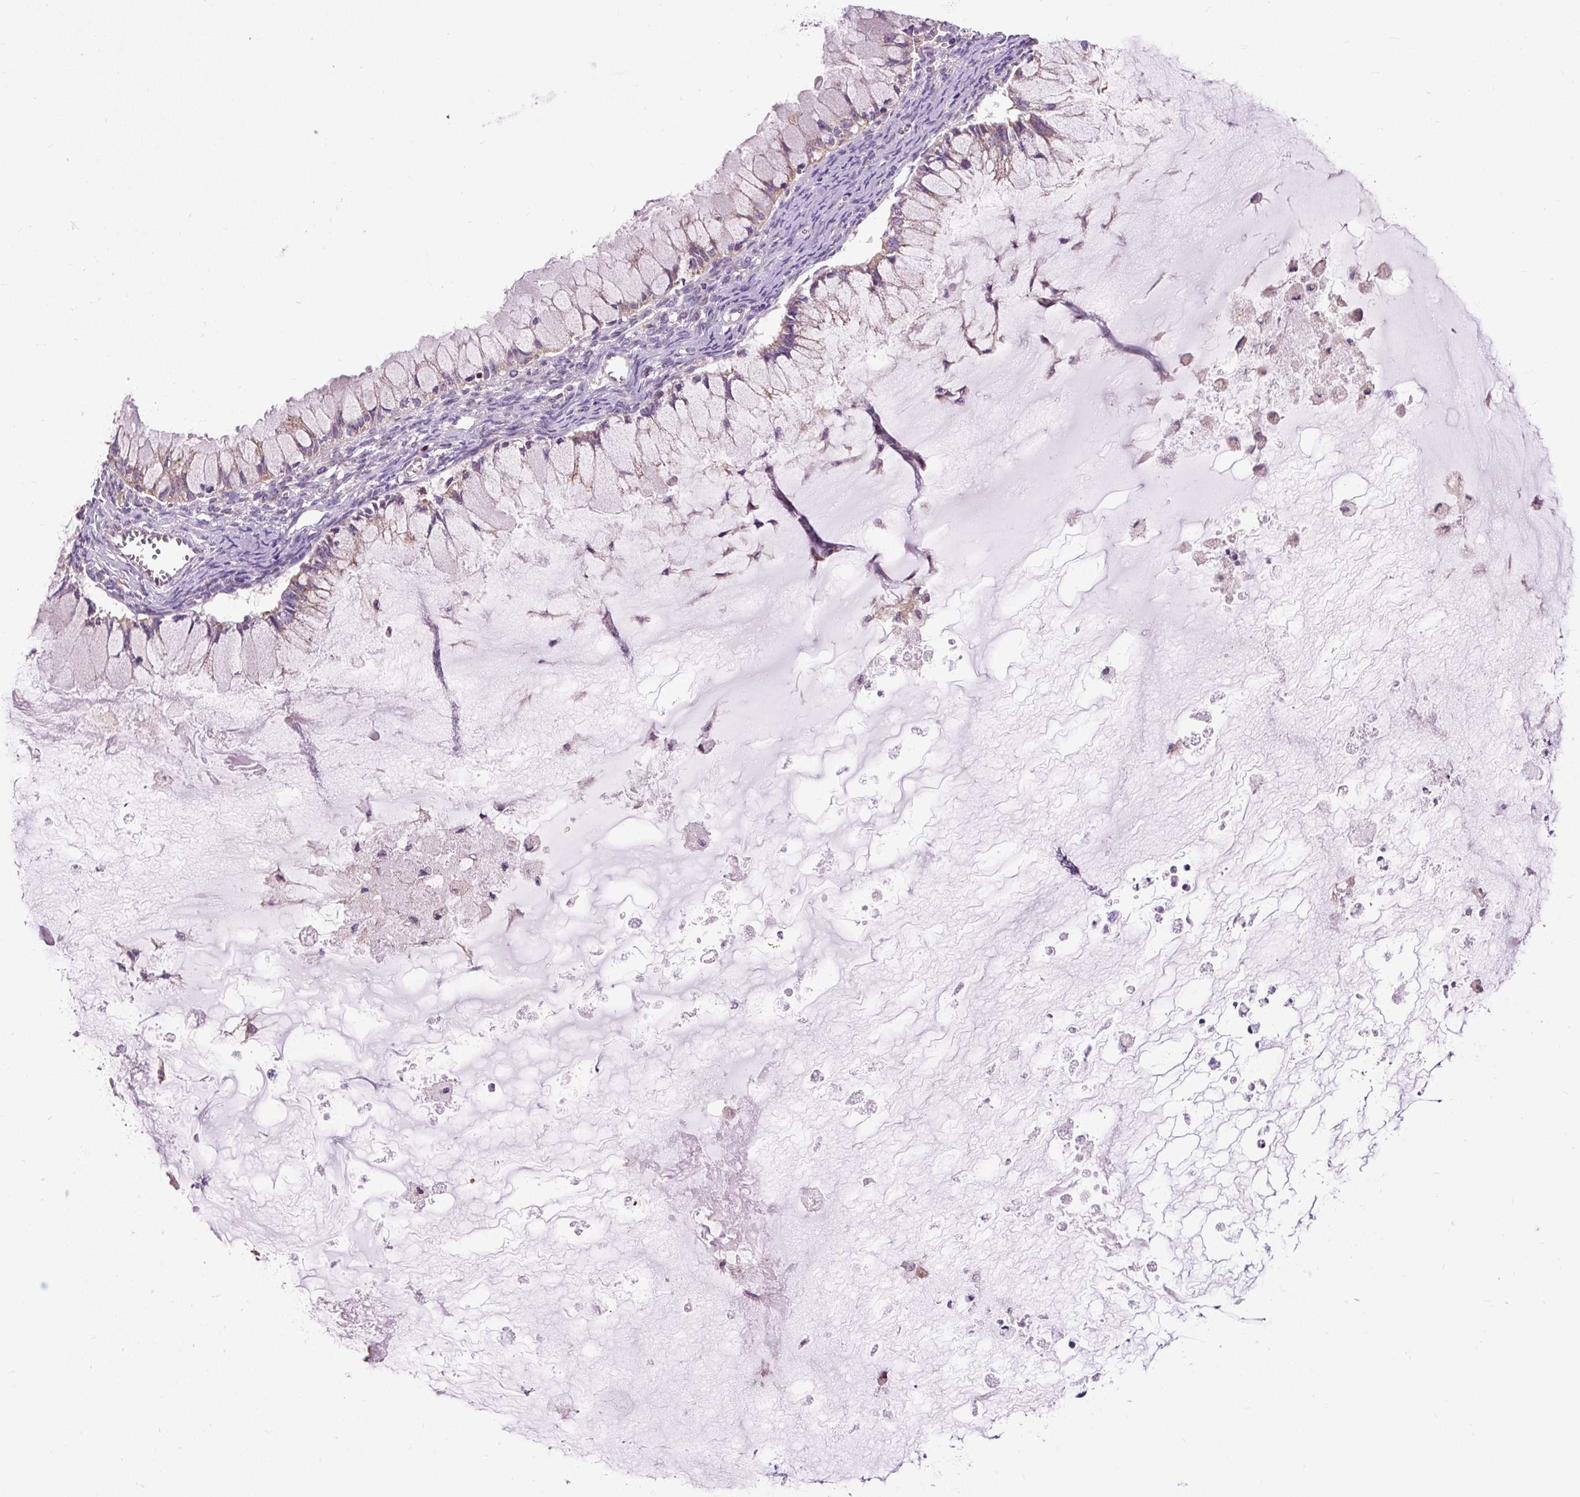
{"staining": {"intensity": "weak", "quantity": ">75%", "location": "cytoplasmic/membranous"}, "tissue": "ovarian cancer", "cell_type": "Tumor cells", "image_type": "cancer", "snomed": [{"axis": "morphology", "description": "Cystadenocarcinoma, mucinous, NOS"}, {"axis": "topography", "description": "Ovary"}], "caption": "Tumor cells show low levels of weak cytoplasmic/membranous positivity in about >75% of cells in human ovarian cancer. The staining was performed using DAB, with brown indicating positive protein expression. Nuclei are stained blue with hematoxylin.", "gene": "TM2D3", "patient": {"sex": "female", "age": 34}}